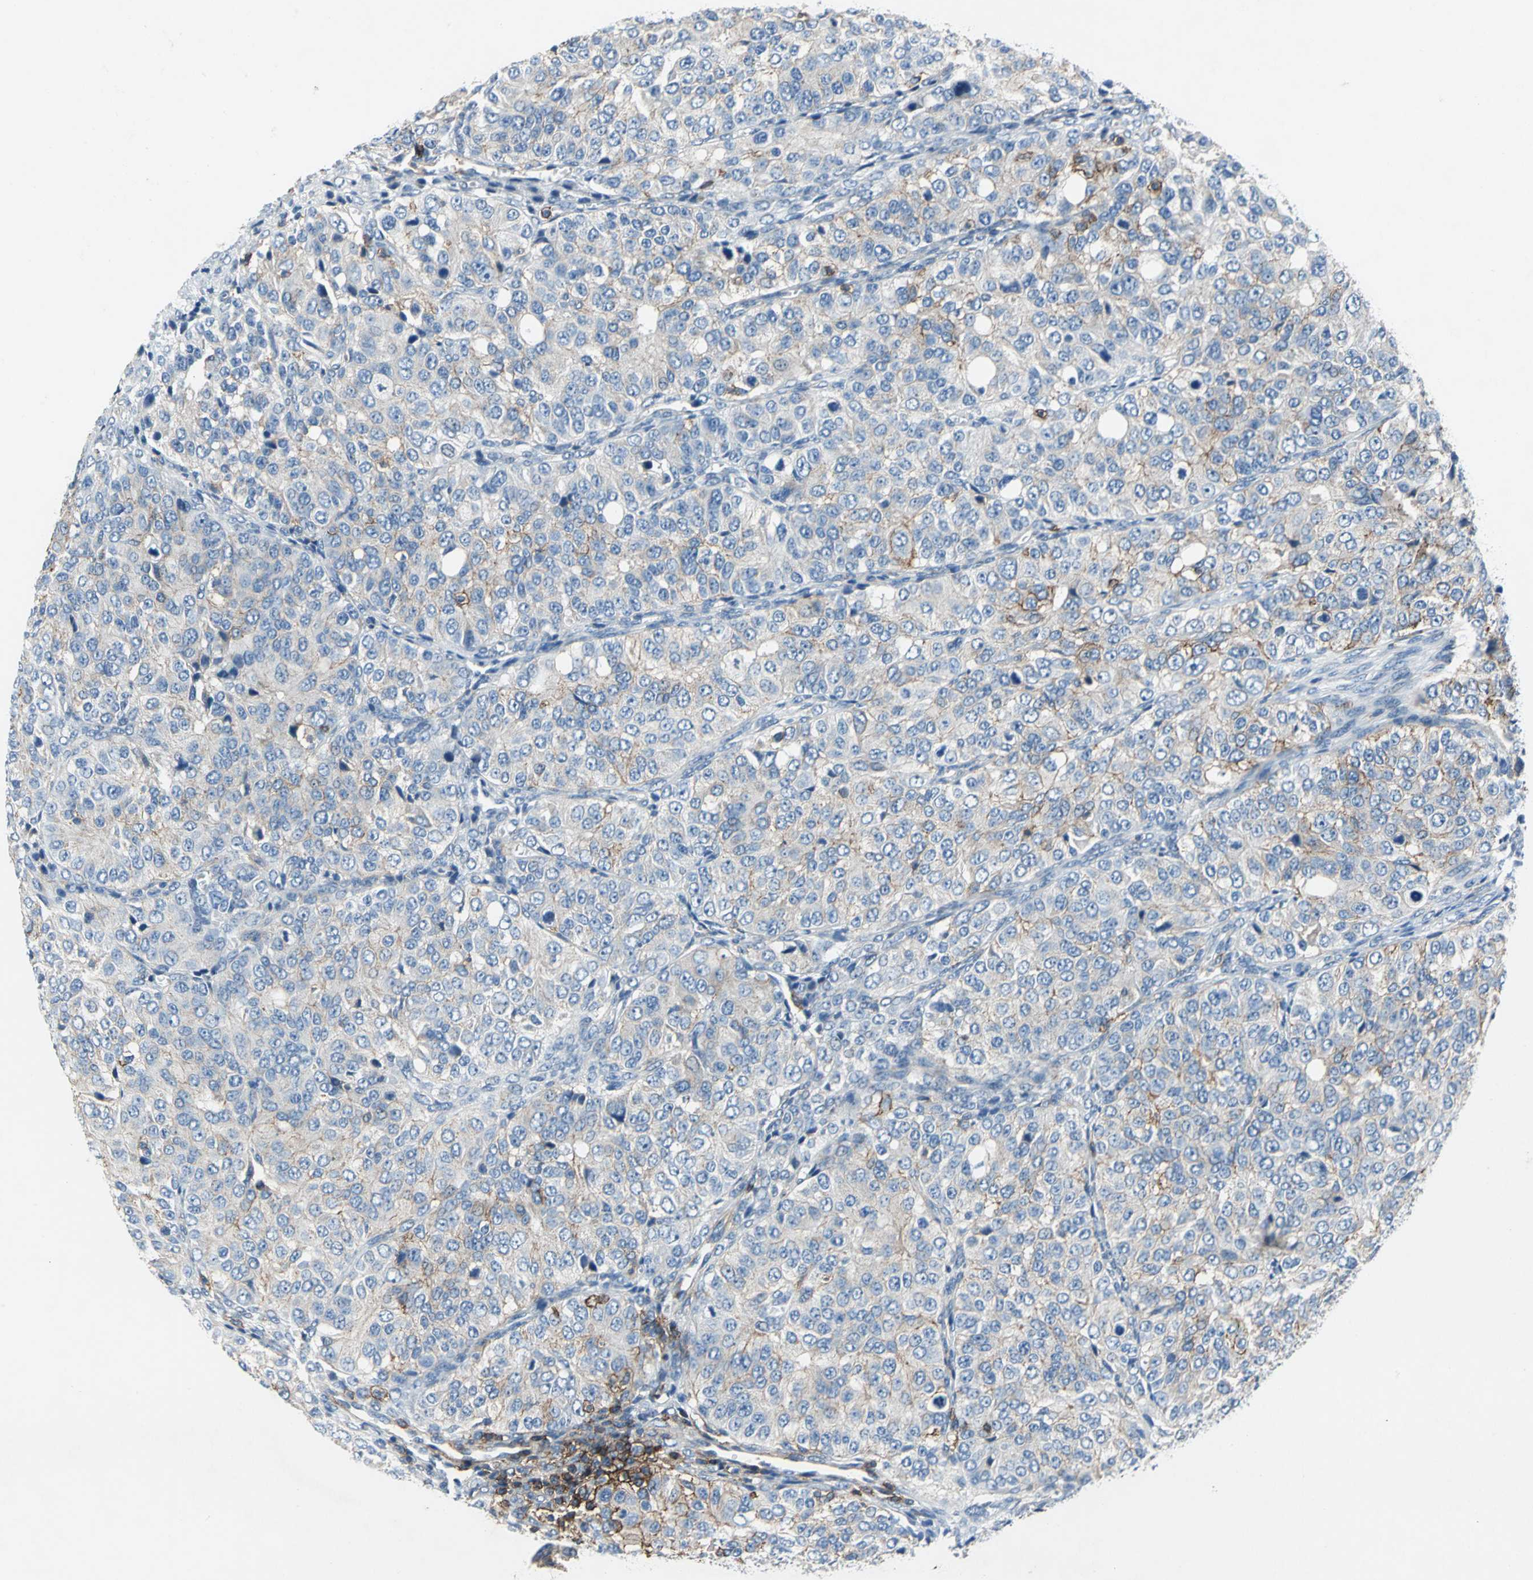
{"staining": {"intensity": "moderate", "quantity": "<25%", "location": "cytoplasmic/membranous"}, "tissue": "ovarian cancer", "cell_type": "Tumor cells", "image_type": "cancer", "snomed": [{"axis": "morphology", "description": "Carcinoma, endometroid"}, {"axis": "topography", "description": "Ovary"}], "caption": "Immunohistochemical staining of human ovarian cancer displays low levels of moderate cytoplasmic/membranous protein staining in about <25% of tumor cells.", "gene": "CD44", "patient": {"sex": "female", "age": 51}}